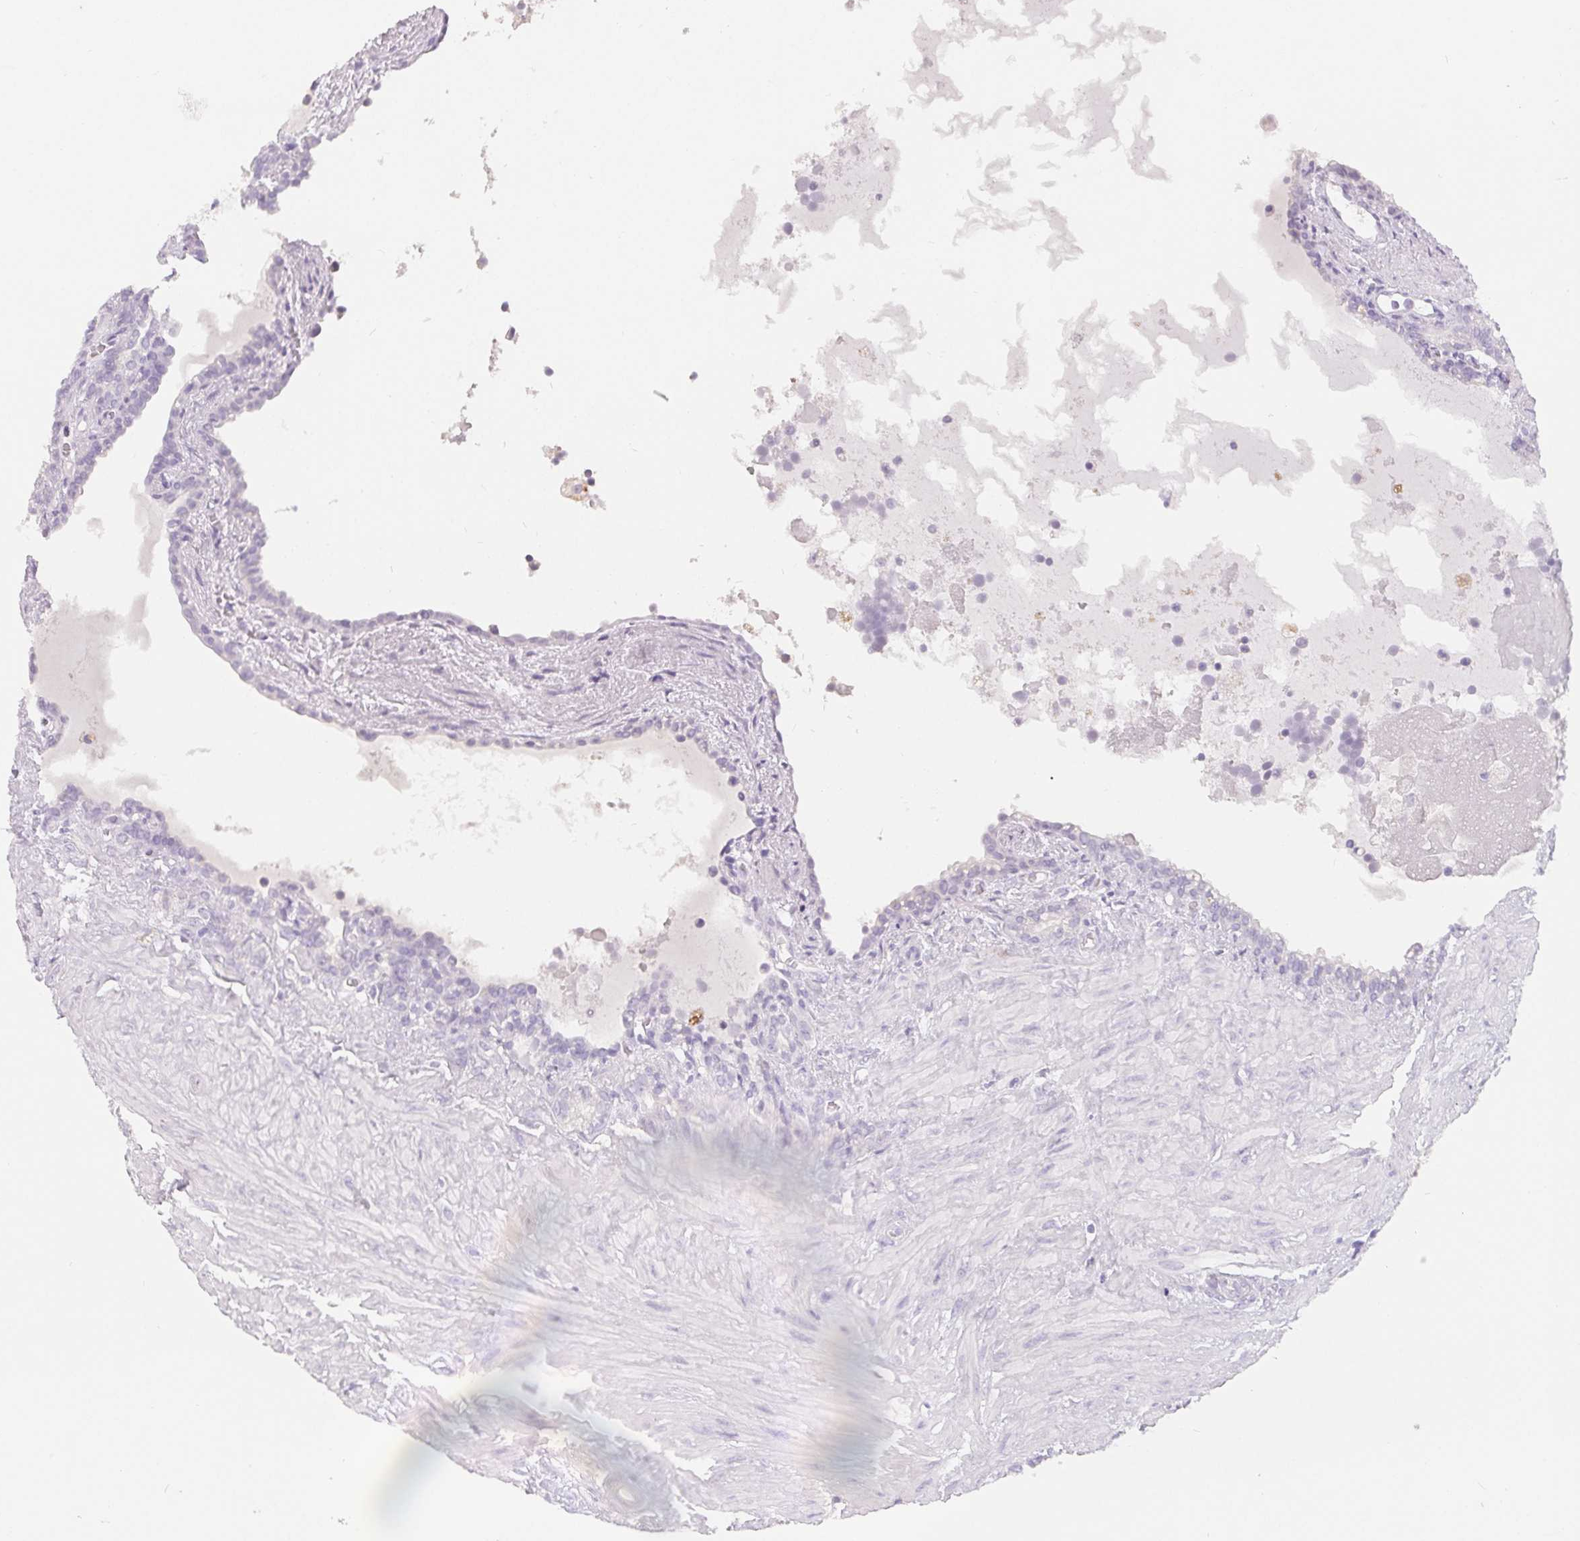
{"staining": {"intensity": "negative", "quantity": "none", "location": "none"}, "tissue": "seminal vesicle", "cell_type": "Glandular cells", "image_type": "normal", "snomed": [{"axis": "morphology", "description": "Normal tissue, NOS"}, {"axis": "topography", "description": "Seminal veicle"}], "caption": "The histopathology image displays no significant positivity in glandular cells of seminal vesicle. (DAB immunohistochemistry visualized using brightfield microscopy, high magnification).", "gene": "SPACA5B", "patient": {"sex": "male", "age": 76}}